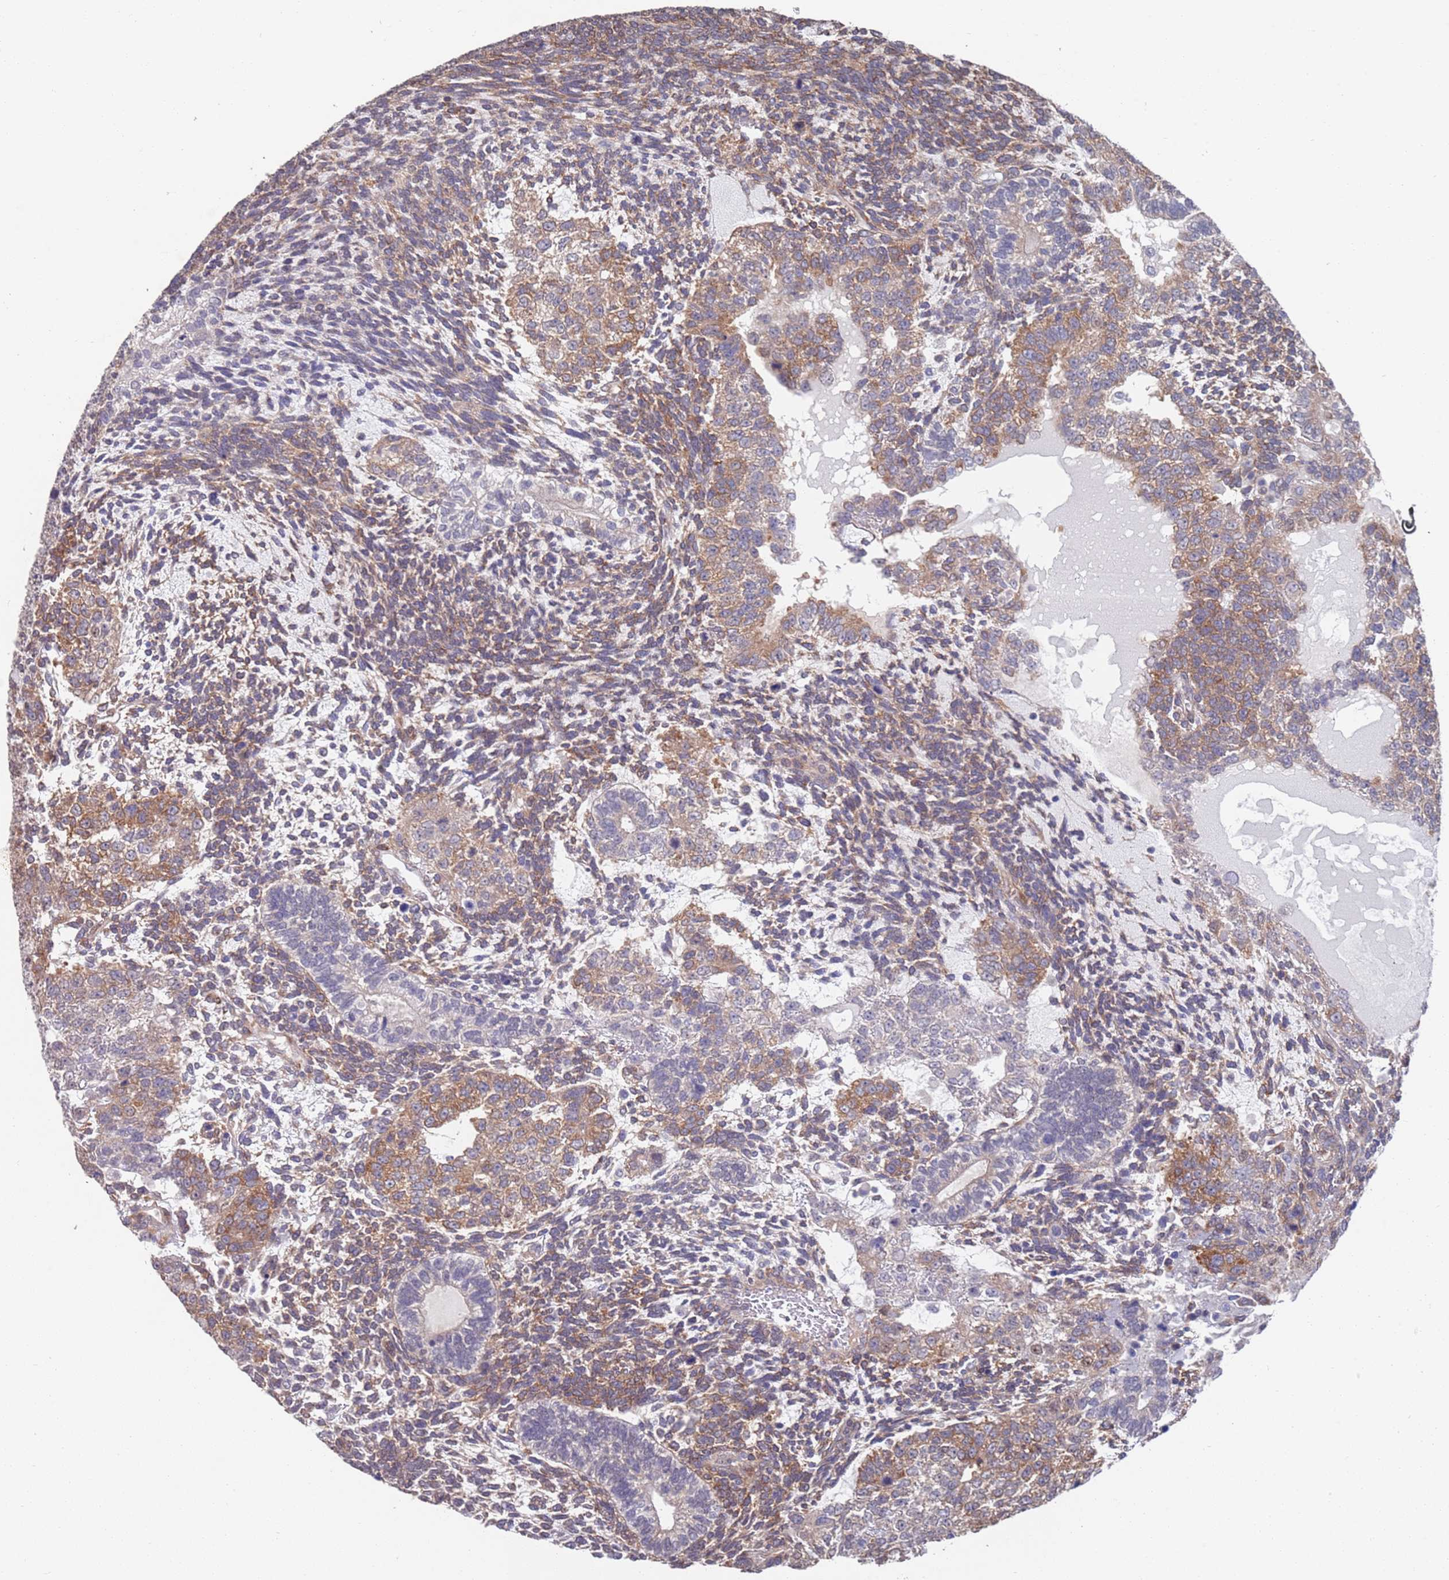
{"staining": {"intensity": "moderate", "quantity": ">75%", "location": "cytoplasmic/membranous"}, "tissue": "testis cancer", "cell_type": "Tumor cells", "image_type": "cancer", "snomed": [{"axis": "morphology", "description": "Carcinoma, Embryonal, NOS"}, {"axis": "topography", "description": "Testis"}], "caption": "This micrograph shows embryonal carcinoma (testis) stained with IHC to label a protein in brown. The cytoplasmic/membranous of tumor cells show moderate positivity for the protein. Nuclei are counter-stained blue.", "gene": "ANK2", "patient": {"sex": "male", "age": 23}}